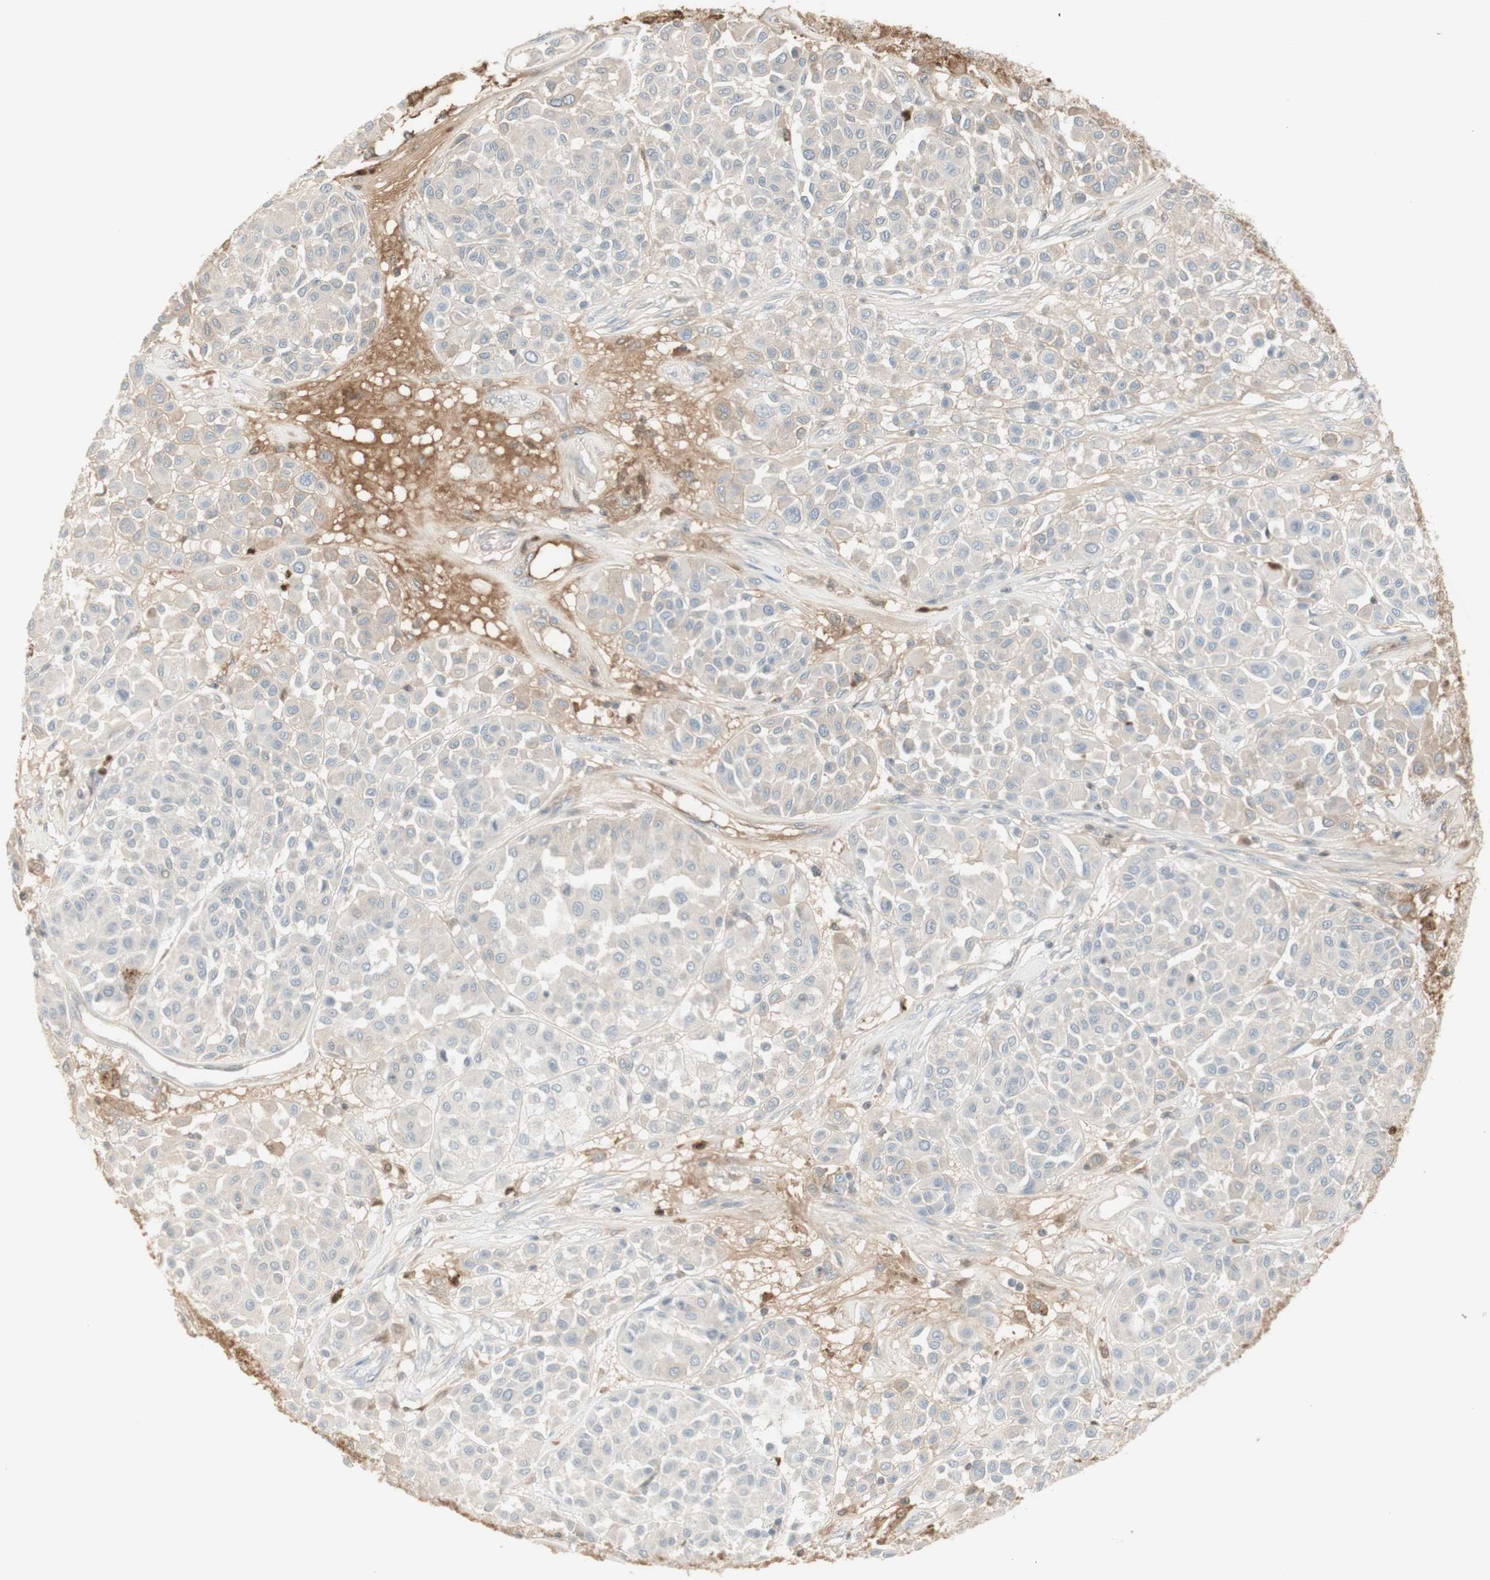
{"staining": {"intensity": "weak", "quantity": "<25%", "location": "cytoplasmic/membranous"}, "tissue": "melanoma", "cell_type": "Tumor cells", "image_type": "cancer", "snomed": [{"axis": "morphology", "description": "Malignant melanoma, Metastatic site"}, {"axis": "topography", "description": "Soft tissue"}], "caption": "Immunohistochemistry (IHC) micrograph of malignant melanoma (metastatic site) stained for a protein (brown), which demonstrates no staining in tumor cells. (DAB IHC, high magnification).", "gene": "NID1", "patient": {"sex": "male", "age": 41}}